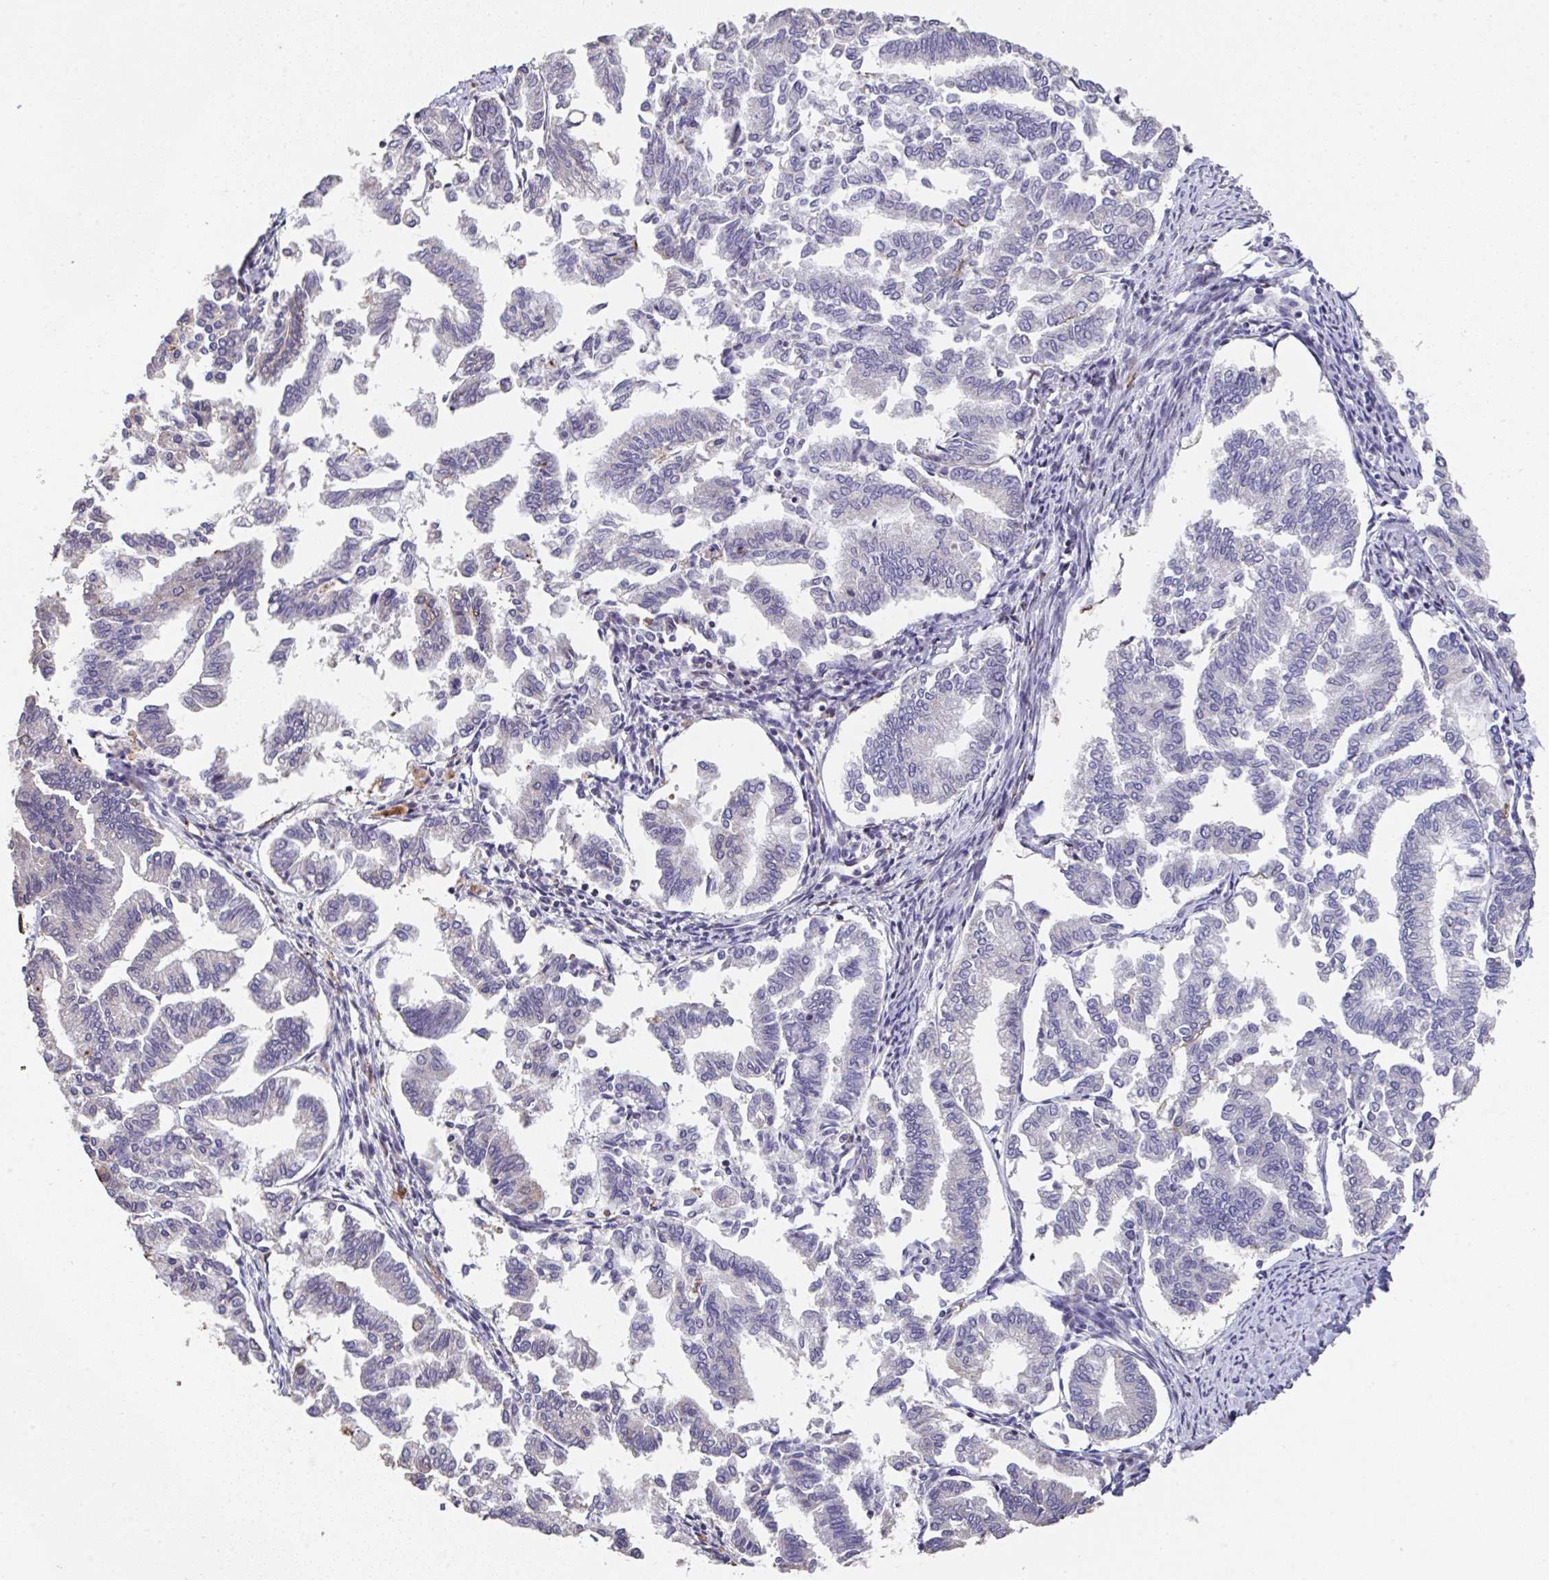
{"staining": {"intensity": "negative", "quantity": "none", "location": "none"}, "tissue": "endometrial cancer", "cell_type": "Tumor cells", "image_type": "cancer", "snomed": [{"axis": "morphology", "description": "Adenocarcinoma, NOS"}, {"axis": "topography", "description": "Endometrium"}], "caption": "Endometrial cancer (adenocarcinoma) stained for a protein using immunohistochemistry exhibits no positivity tumor cells.", "gene": "RUNDC3B", "patient": {"sex": "female", "age": 79}}